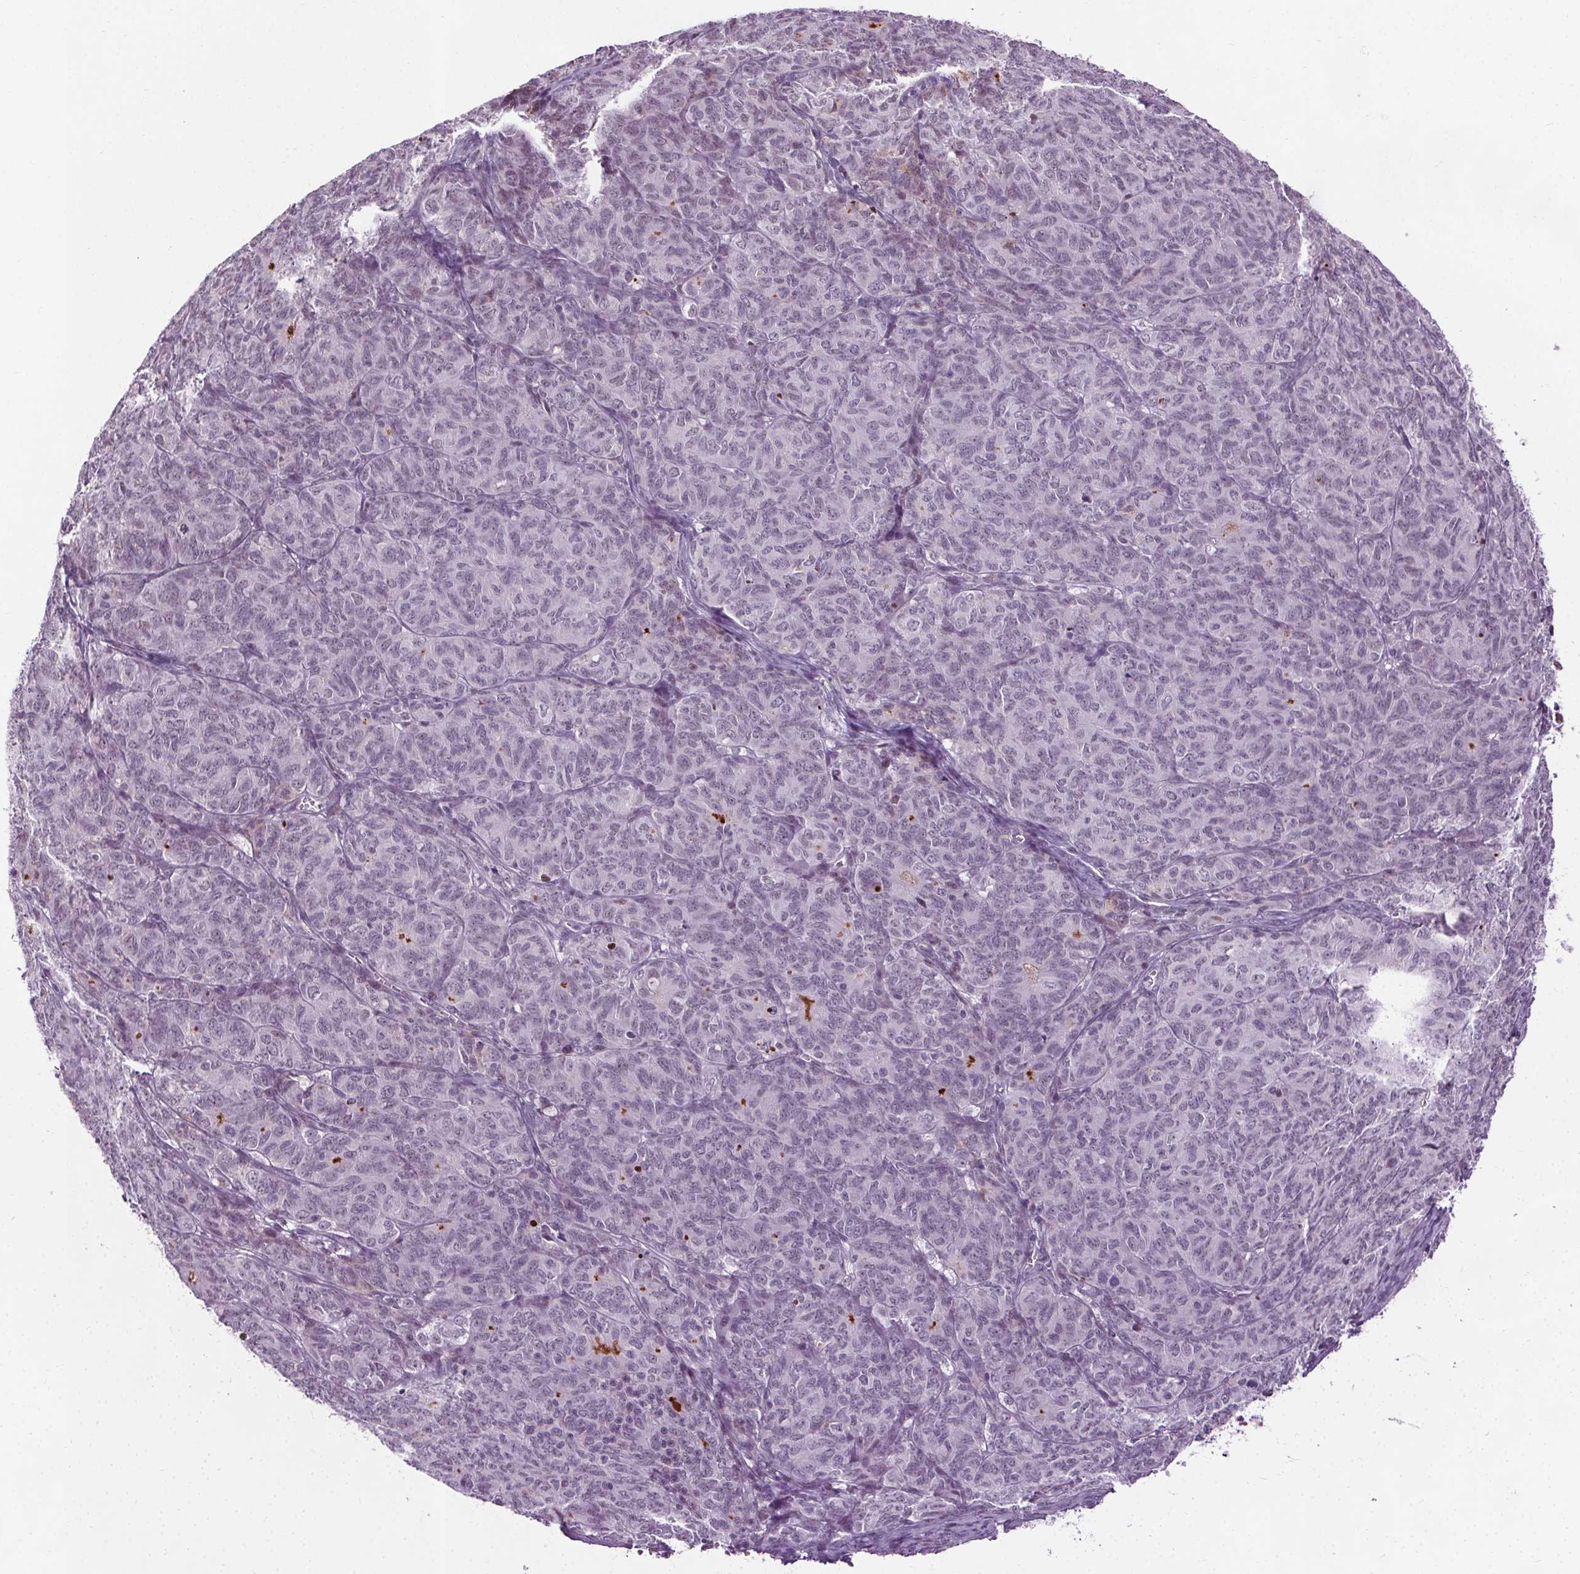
{"staining": {"intensity": "negative", "quantity": "none", "location": "none"}, "tissue": "ovarian cancer", "cell_type": "Tumor cells", "image_type": "cancer", "snomed": [{"axis": "morphology", "description": "Carcinoma, endometroid"}, {"axis": "topography", "description": "Ovary"}], "caption": "An IHC image of ovarian cancer (endometroid carcinoma) is shown. There is no staining in tumor cells of ovarian cancer (endometroid carcinoma).", "gene": "CEBPA", "patient": {"sex": "female", "age": 80}}